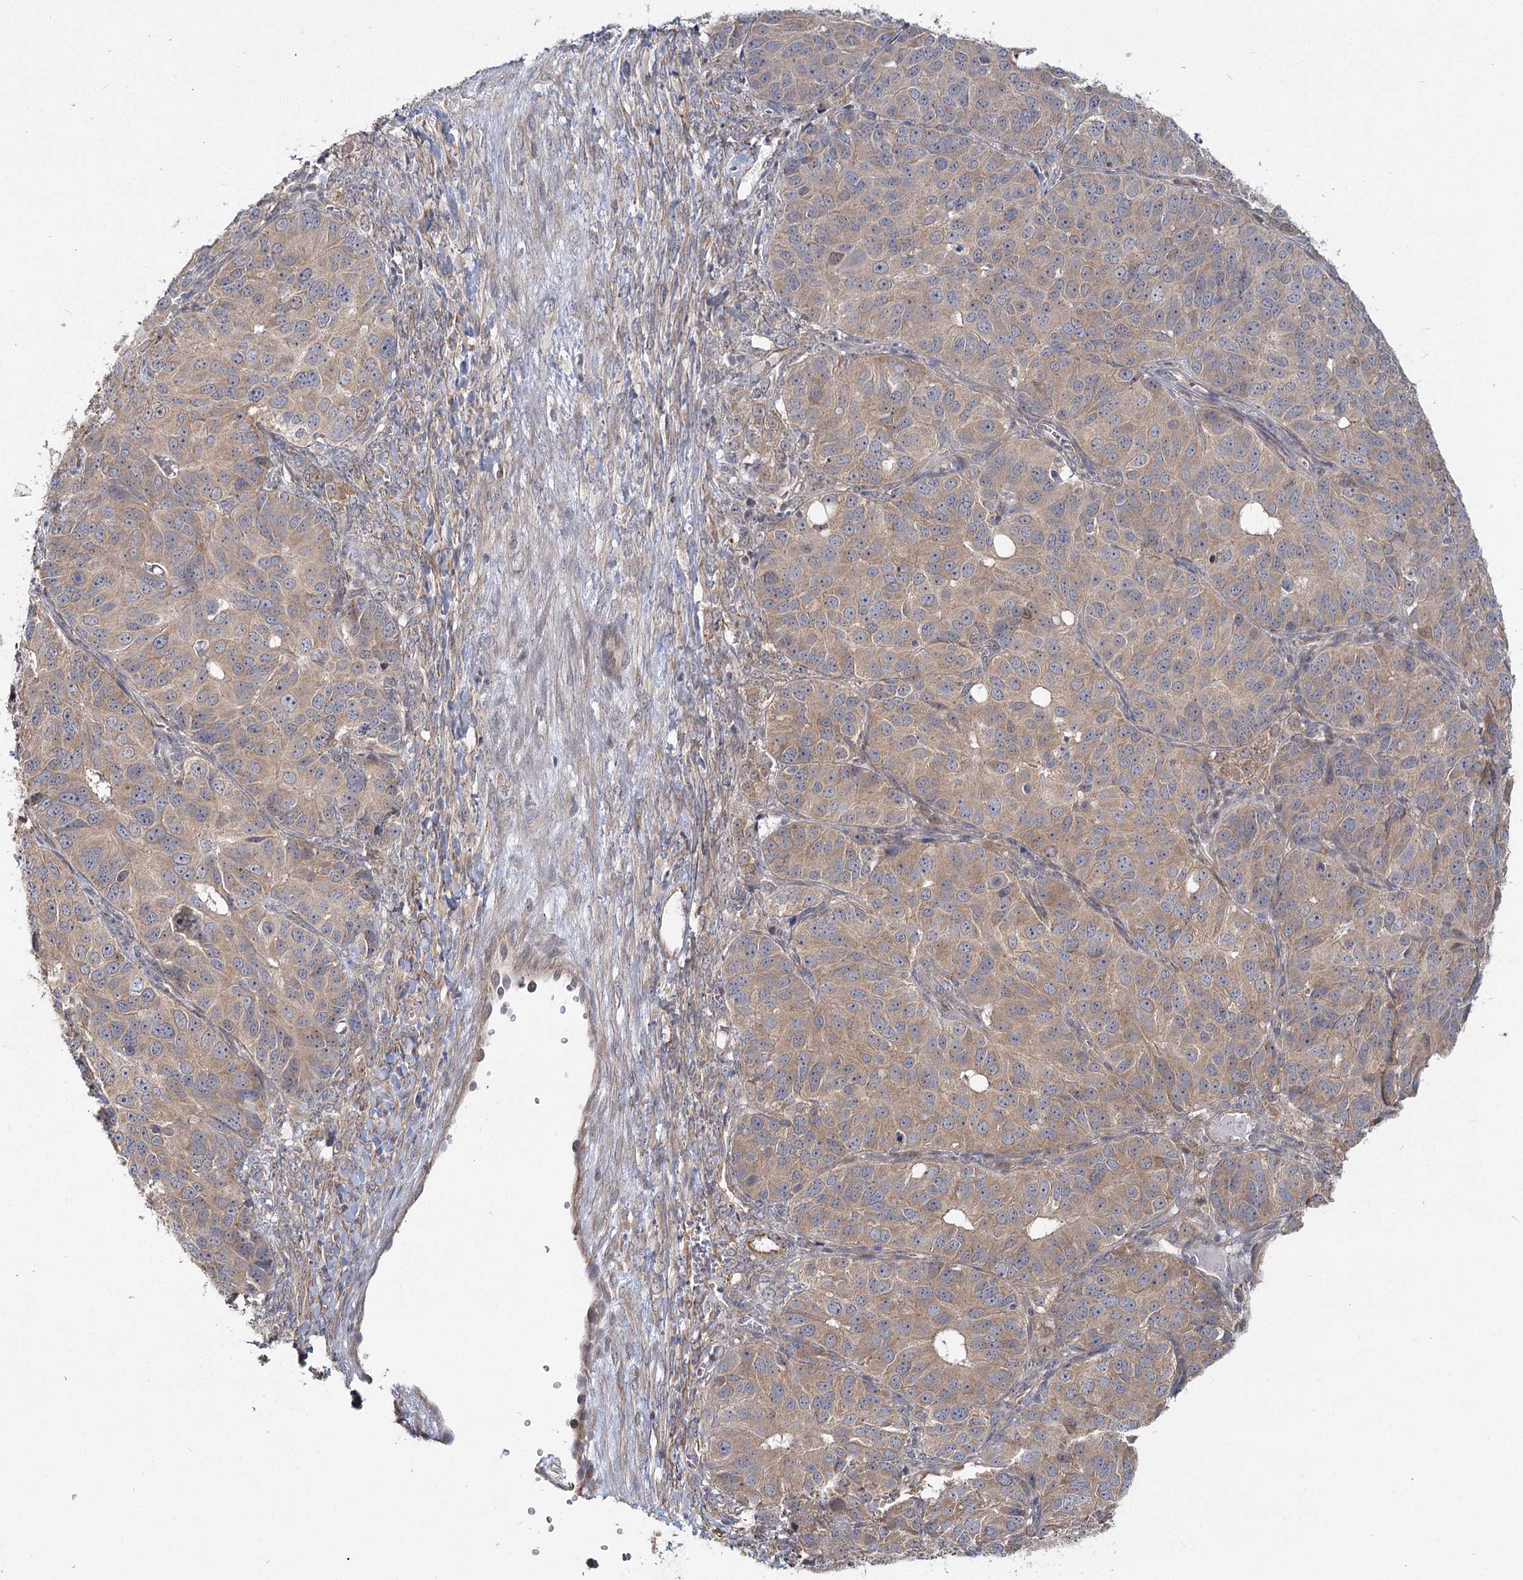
{"staining": {"intensity": "weak", "quantity": ">75%", "location": "cytoplasmic/membranous"}, "tissue": "ovarian cancer", "cell_type": "Tumor cells", "image_type": "cancer", "snomed": [{"axis": "morphology", "description": "Carcinoma, endometroid"}, {"axis": "topography", "description": "Ovary"}], "caption": "There is low levels of weak cytoplasmic/membranous positivity in tumor cells of ovarian cancer (endometroid carcinoma), as demonstrated by immunohistochemical staining (brown color).", "gene": "TBC1D9B", "patient": {"sex": "female", "age": 51}}